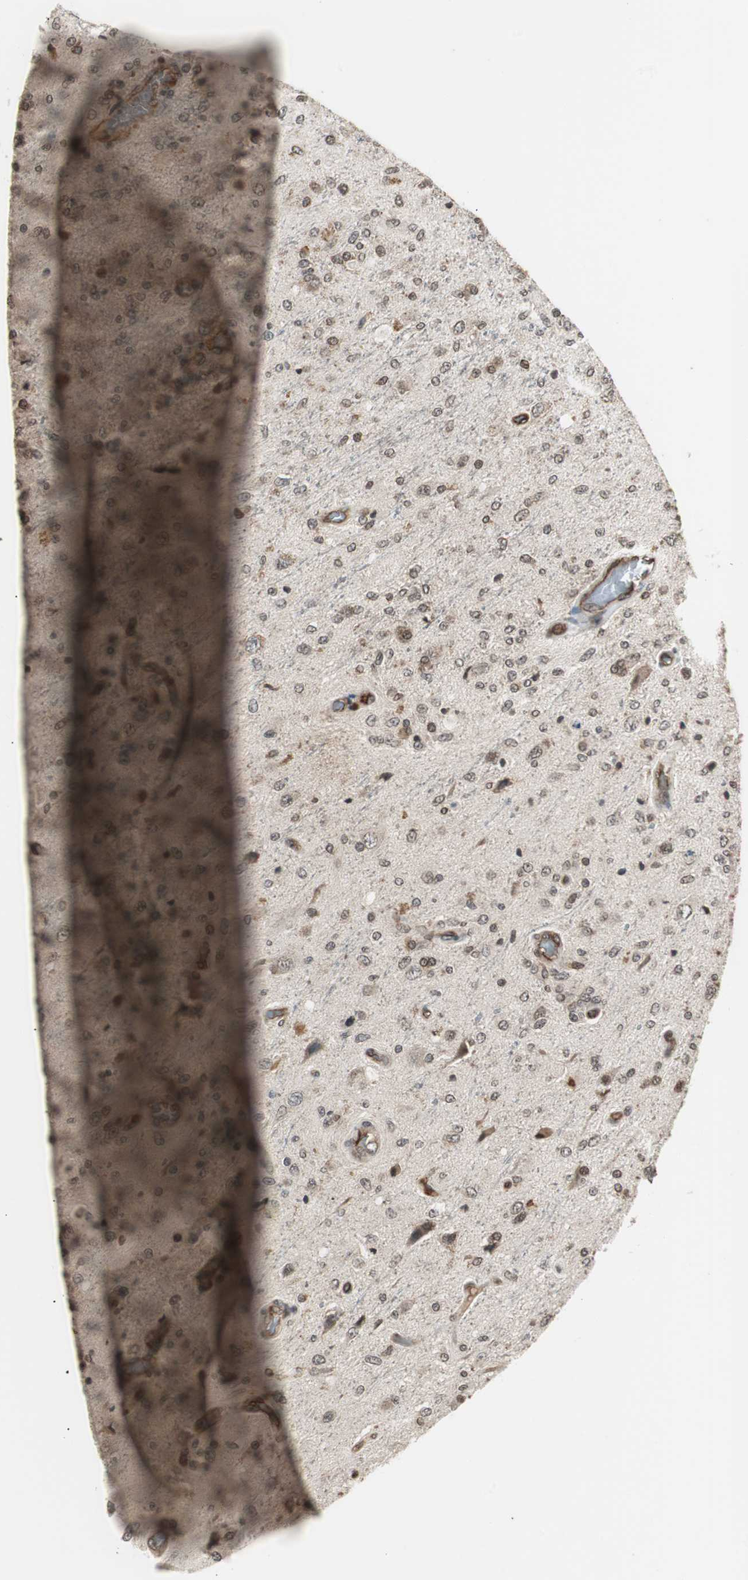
{"staining": {"intensity": "moderate", "quantity": "<25%", "location": "cytoplasmic/membranous"}, "tissue": "glioma", "cell_type": "Tumor cells", "image_type": "cancer", "snomed": [{"axis": "morphology", "description": "Normal tissue, NOS"}, {"axis": "morphology", "description": "Glioma, malignant, High grade"}, {"axis": "topography", "description": "Cerebral cortex"}], "caption": "The image reveals immunohistochemical staining of malignant high-grade glioma. There is moderate cytoplasmic/membranous staining is seen in about <25% of tumor cells. (DAB (3,3'-diaminobenzidine) = brown stain, brightfield microscopy at high magnification).", "gene": "ZFC3H1", "patient": {"sex": "male", "age": 77}}